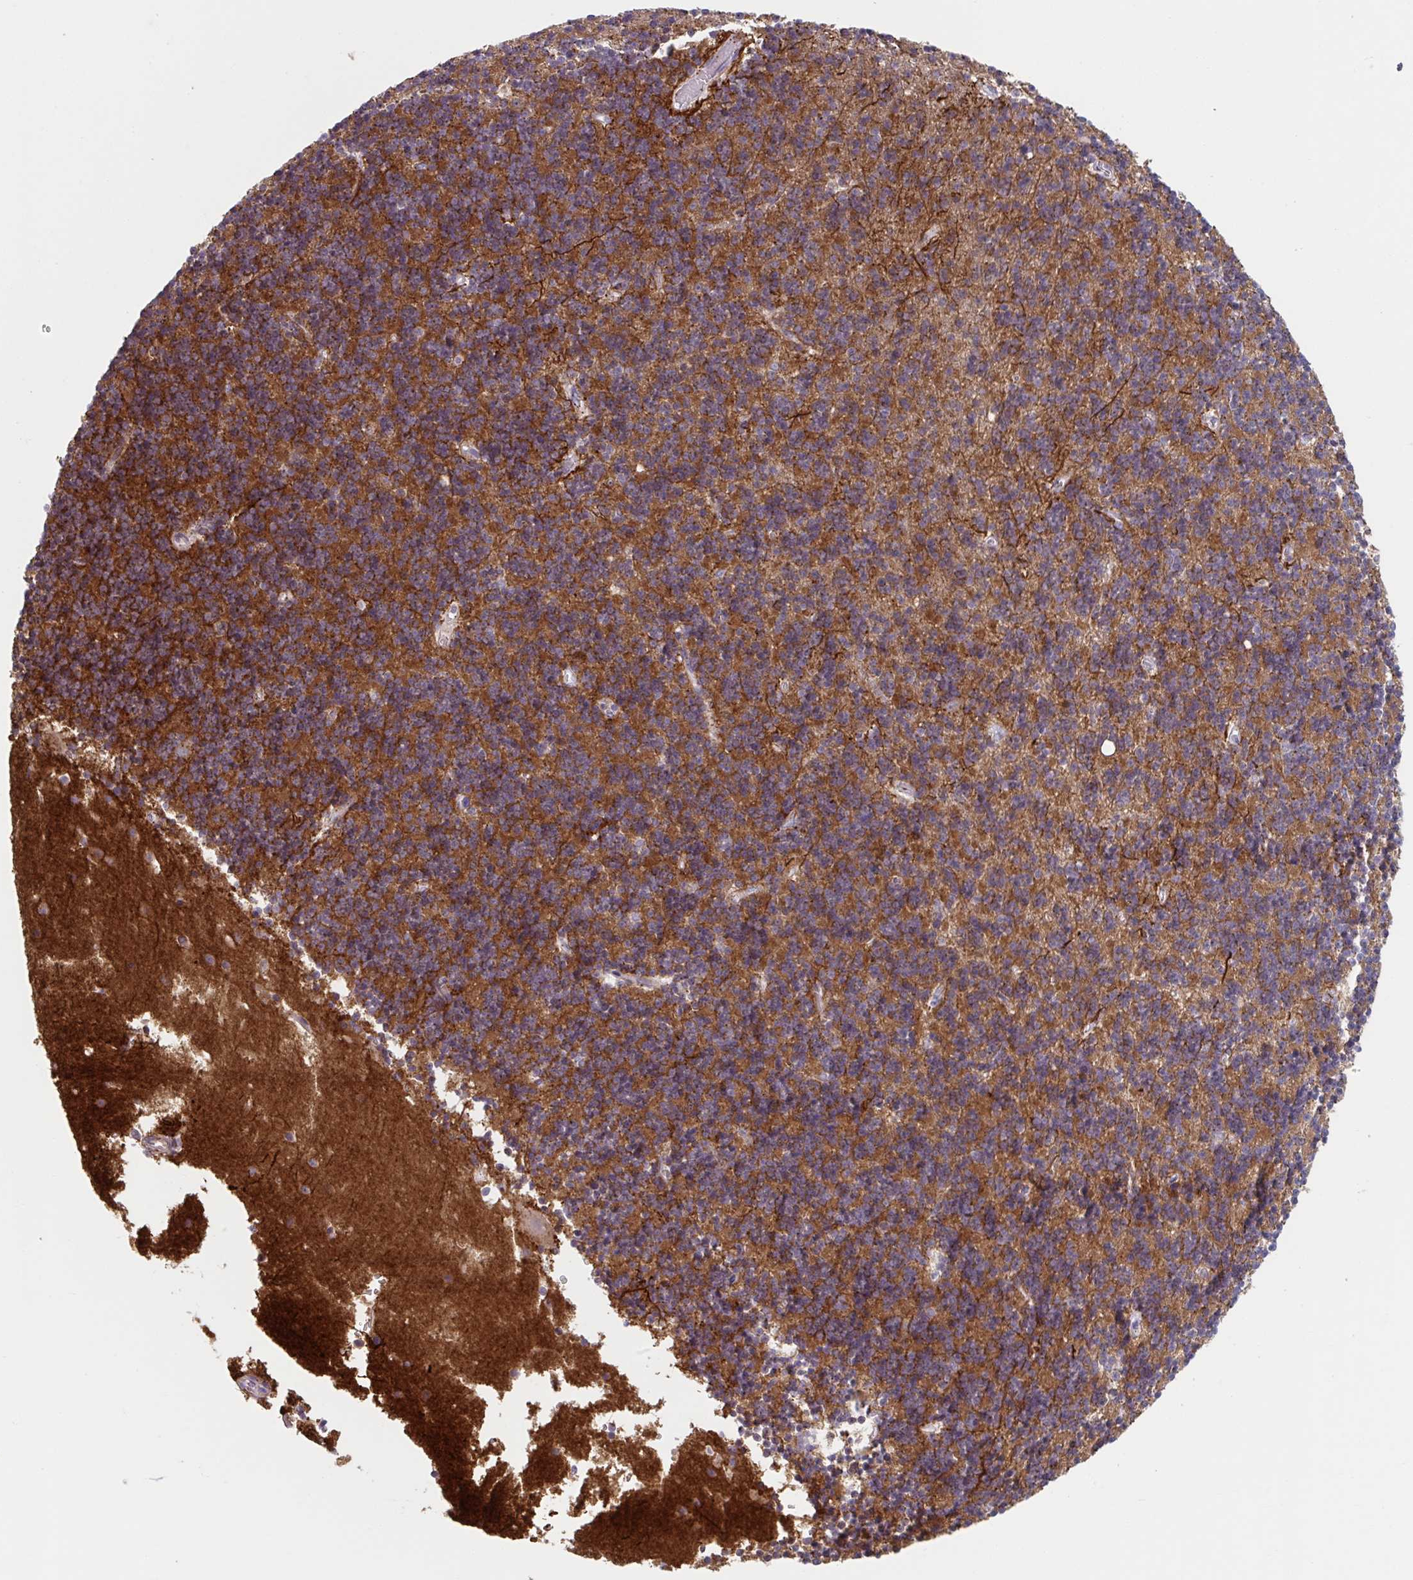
{"staining": {"intensity": "strong", "quantity": ">75%", "location": "cytoplasmic/membranous"}, "tissue": "cerebellum", "cell_type": "Cells in granular layer", "image_type": "normal", "snomed": [{"axis": "morphology", "description": "Normal tissue, NOS"}, {"axis": "topography", "description": "Cerebellum"}], "caption": "Cerebellum stained with a brown dye reveals strong cytoplasmic/membranous positive staining in approximately >75% of cells in granular layer.", "gene": "TNFSF10", "patient": {"sex": "male", "age": 54}}